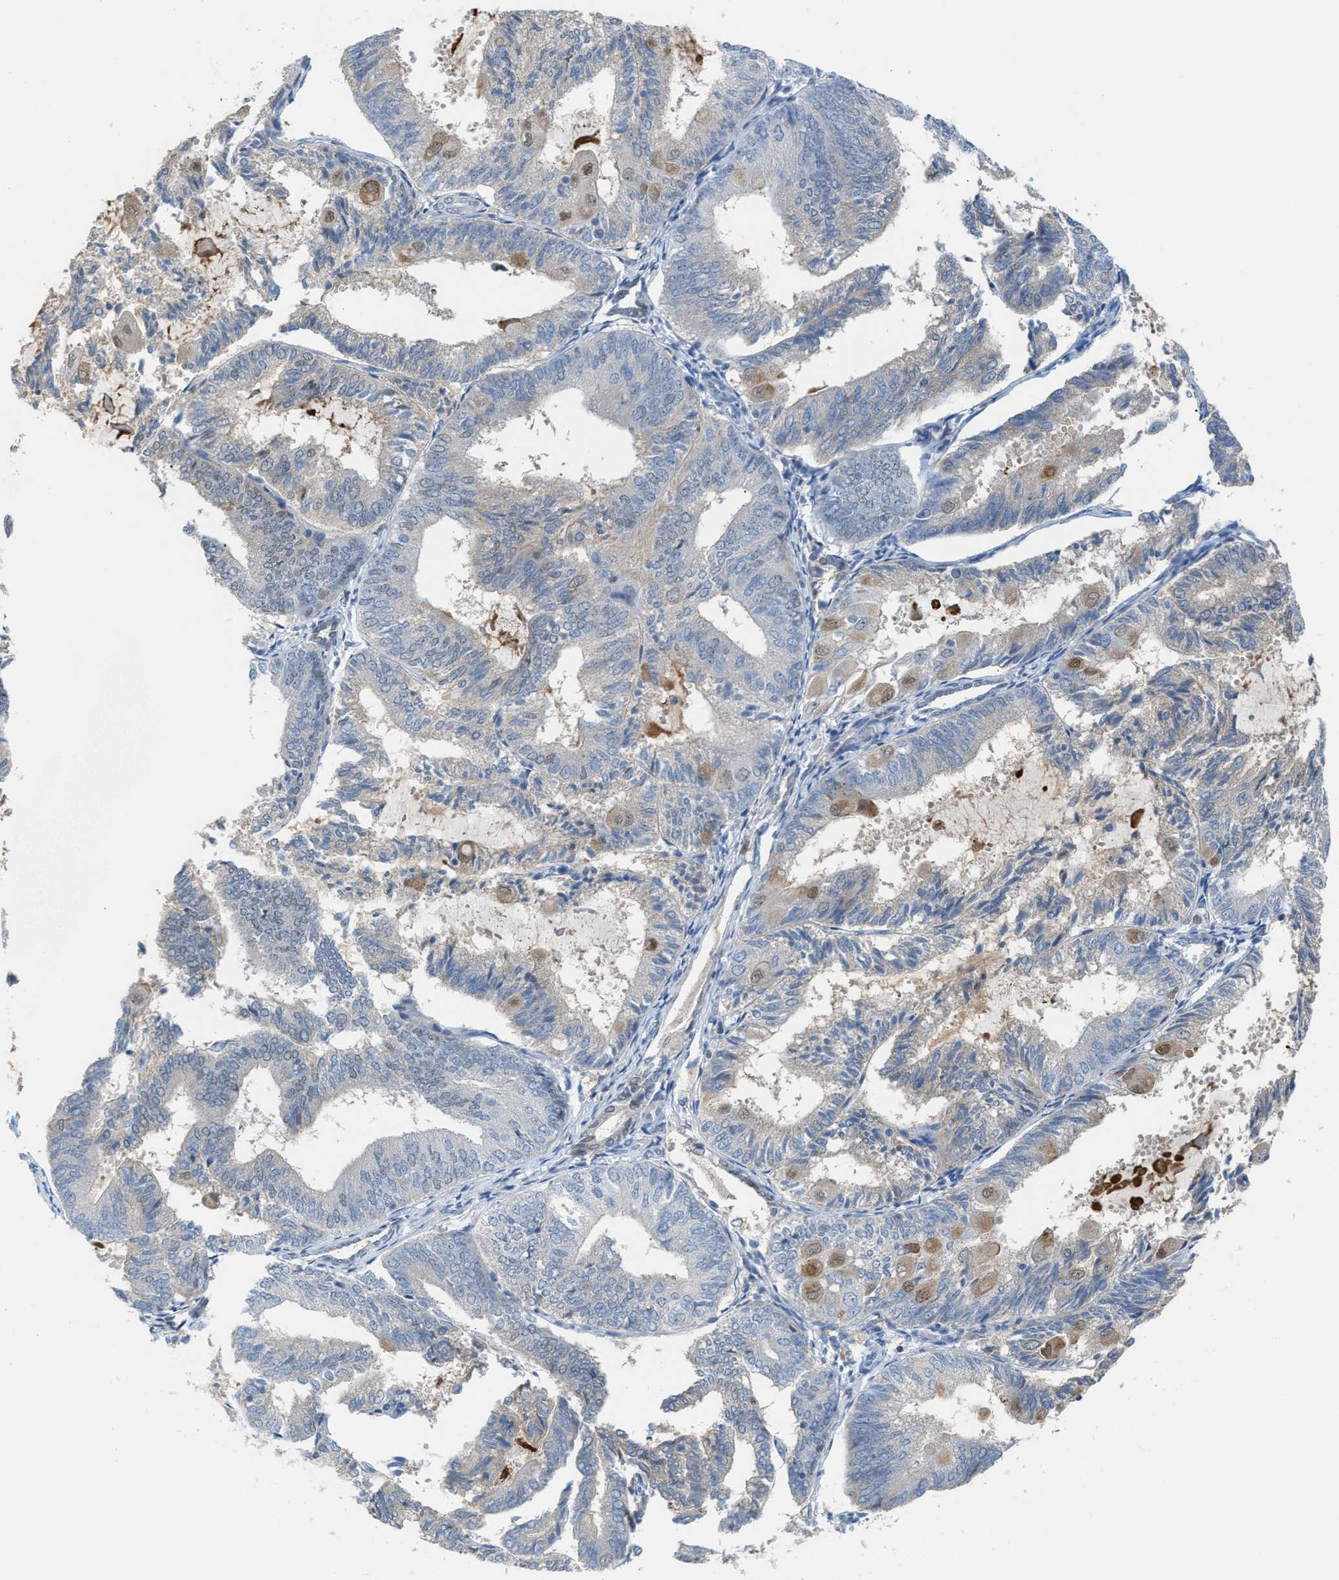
{"staining": {"intensity": "negative", "quantity": "none", "location": "none"}, "tissue": "endometrial cancer", "cell_type": "Tumor cells", "image_type": "cancer", "snomed": [{"axis": "morphology", "description": "Adenocarcinoma, NOS"}, {"axis": "topography", "description": "Endometrium"}], "caption": "The image reveals no staining of tumor cells in endometrial cancer (adenocarcinoma).", "gene": "PPM1D", "patient": {"sex": "female", "age": 81}}